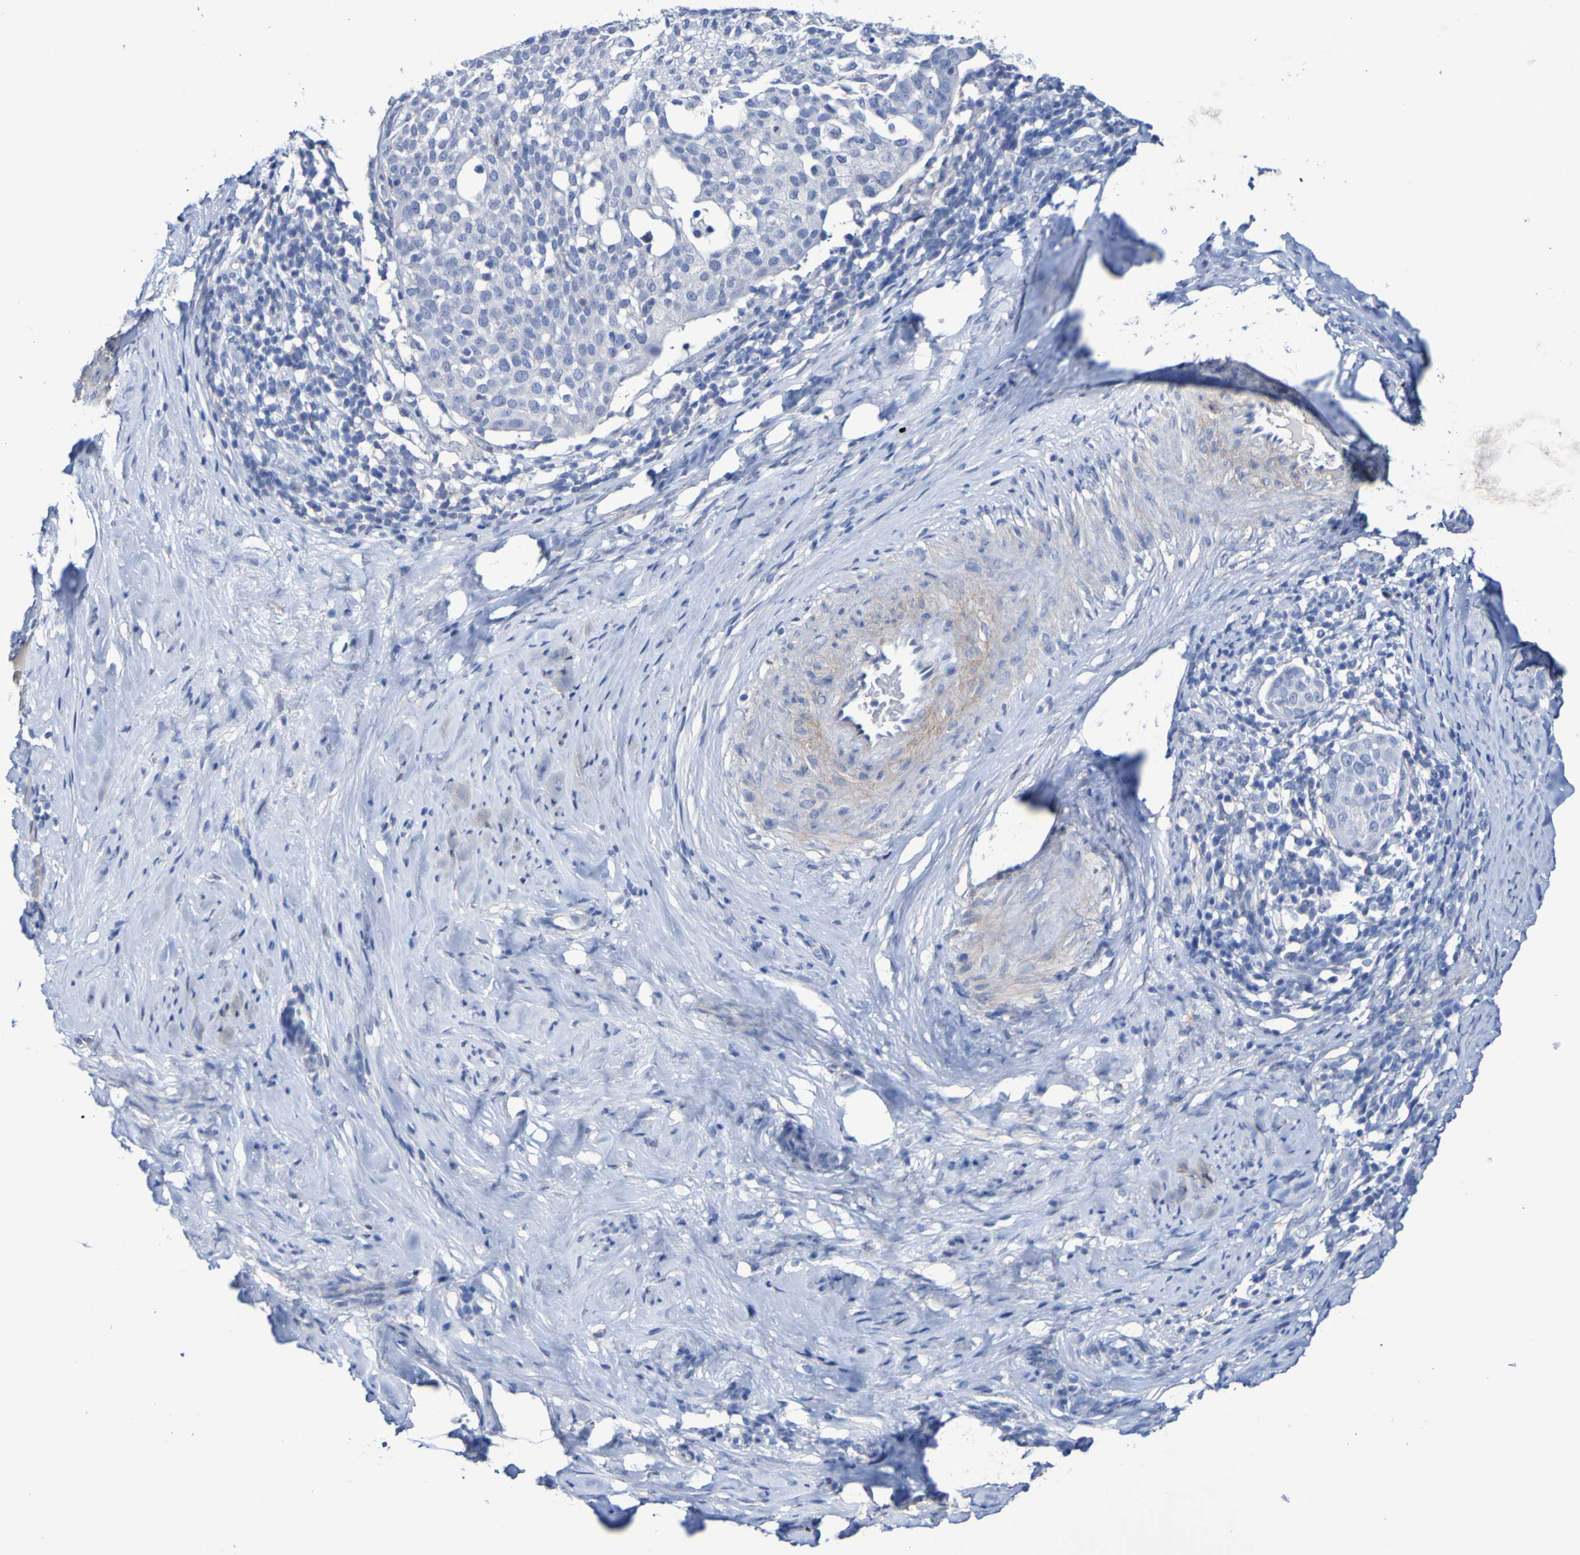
{"staining": {"intensity": "negative", "quantity": "none", "location": "none"}, "tissue": "cervical cancer", "cell_type": "Tumor cells", "image_type": "cancer", "snomed": [{"axis": "morphology", "description": "Squamous cell carcinoma, NOS"}, {"axis": "topography", "description": "Cervix"}], "caption": "Immunohistochemistry (IHC) micrograph of neoplastic tissue: human cervical cancer stained with DAB displays no significant protein staining in tumor cells.", "gene": "SGCB", "patient": {"sex": "female", "age": 51}}